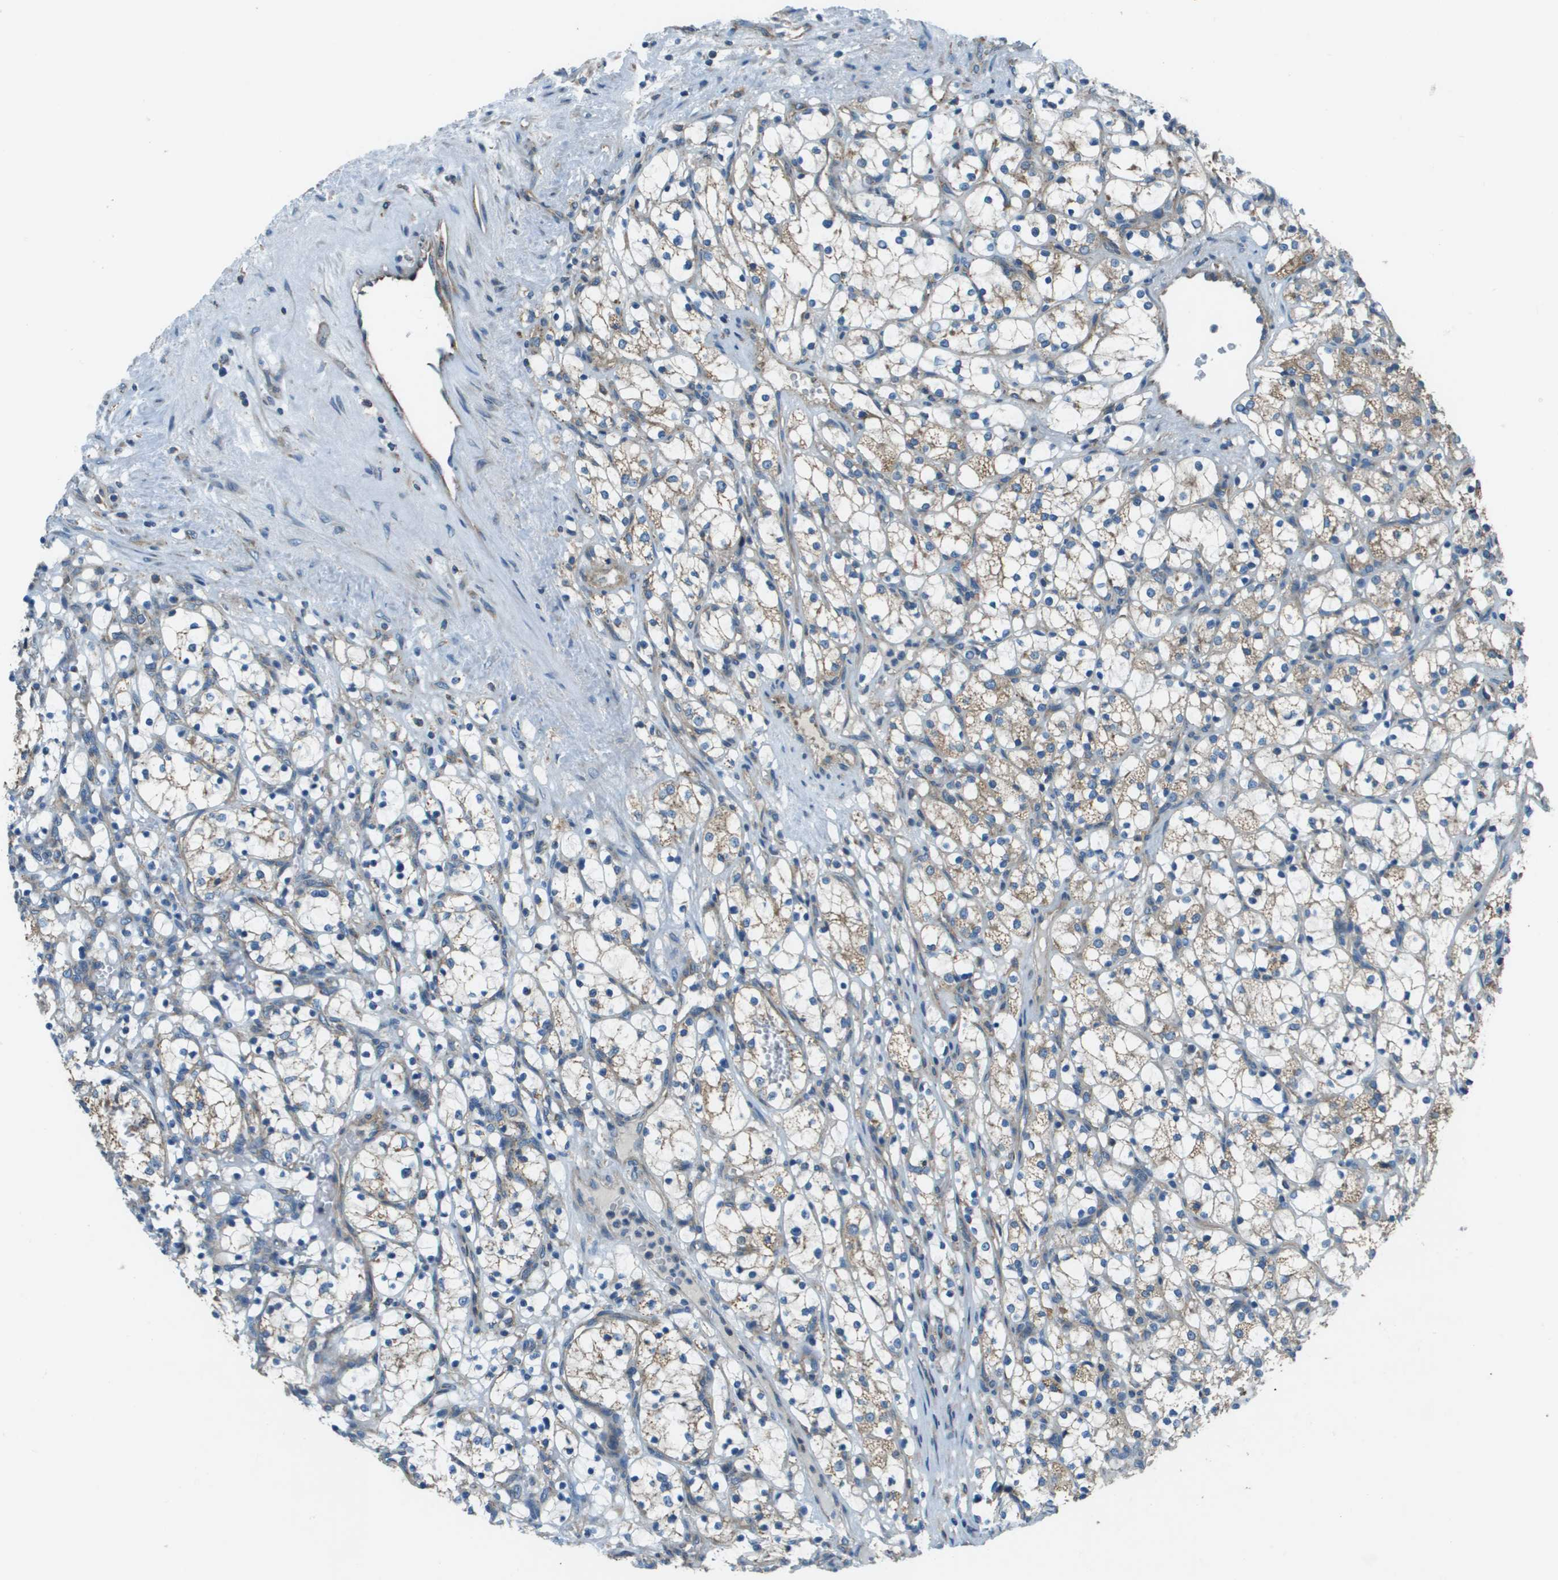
{"staining": {"intensity": "negative", "quantity": "none", "location": "none"}, "tissue": "renal cancer", "cell_type": "Tumor cells", "image_type": "cancer", "snomed": [{"axis": "morphology", "description": "Adenocarcinoma, NOS"}, {"axis": "topography", "description": "Kidney"}], "caption": "Immunohistochemistry (IHC) photomicrograph of neoplastic tissue: human renal cancer stained with DAB displays no significant protein expression in tumor cells.", "gene": "TMEM51", "patient": {"sex": "female", "age": 69}}